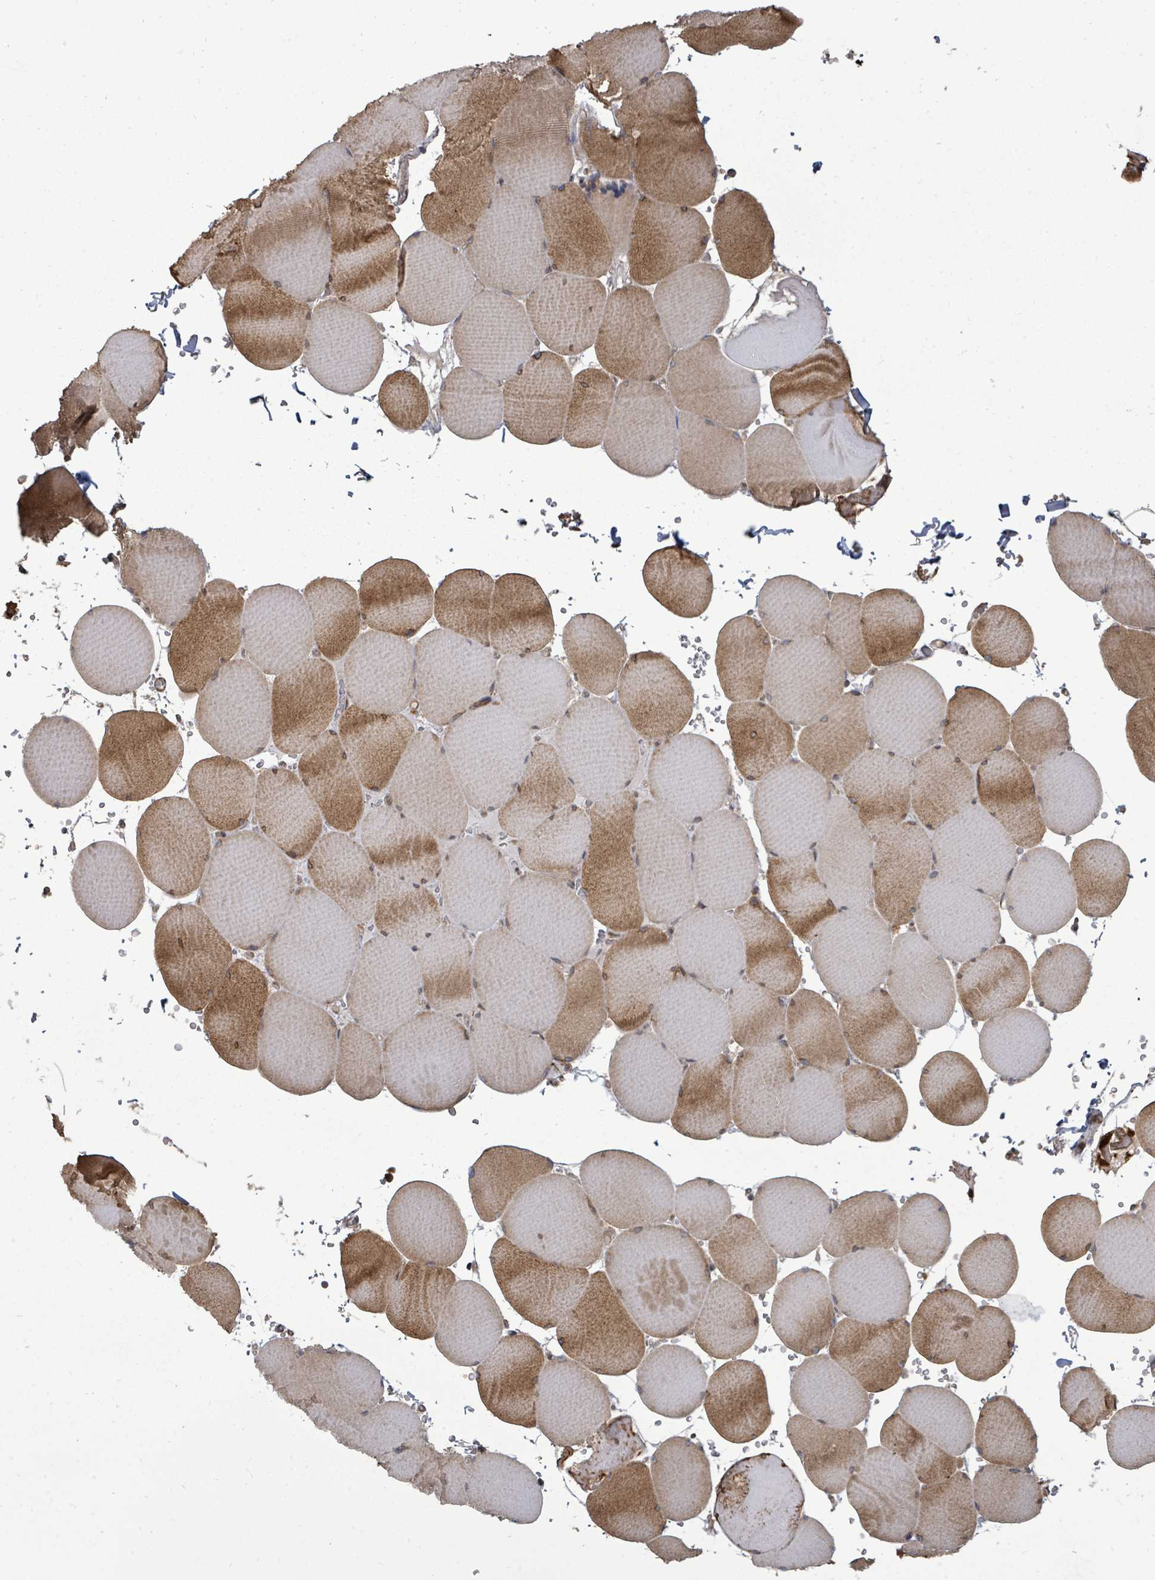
{"staining": {"intensity": "moderate", "quantity": "25%-75%", "location": "cytoplasmic/membranous"}, "tissue": "skeletal muscle", "cell_type": "Myocytes", "image_type": "normal", "snomed": [{"axis": "morphology", "description": "Normal tissue, NOS"}, {"axis": "topography", "description": "Skeletal muscle"}, {"axis": "topography", "description": "Head-Neck"}], "caption": "Myocytes demonstrate medium levels of moderate cytoplasmic/membranous staining in approximately 25%-75% of cells in normal skeletal muscle. The staining is performed using DAB (3,3'-diaminobenzidine) brown chromogen to label protein expression. The nuclei are counter-stained blue using hematoxylin.", "gene": "EIF3CL", "patient": {"sex": "male", "age": 66}}